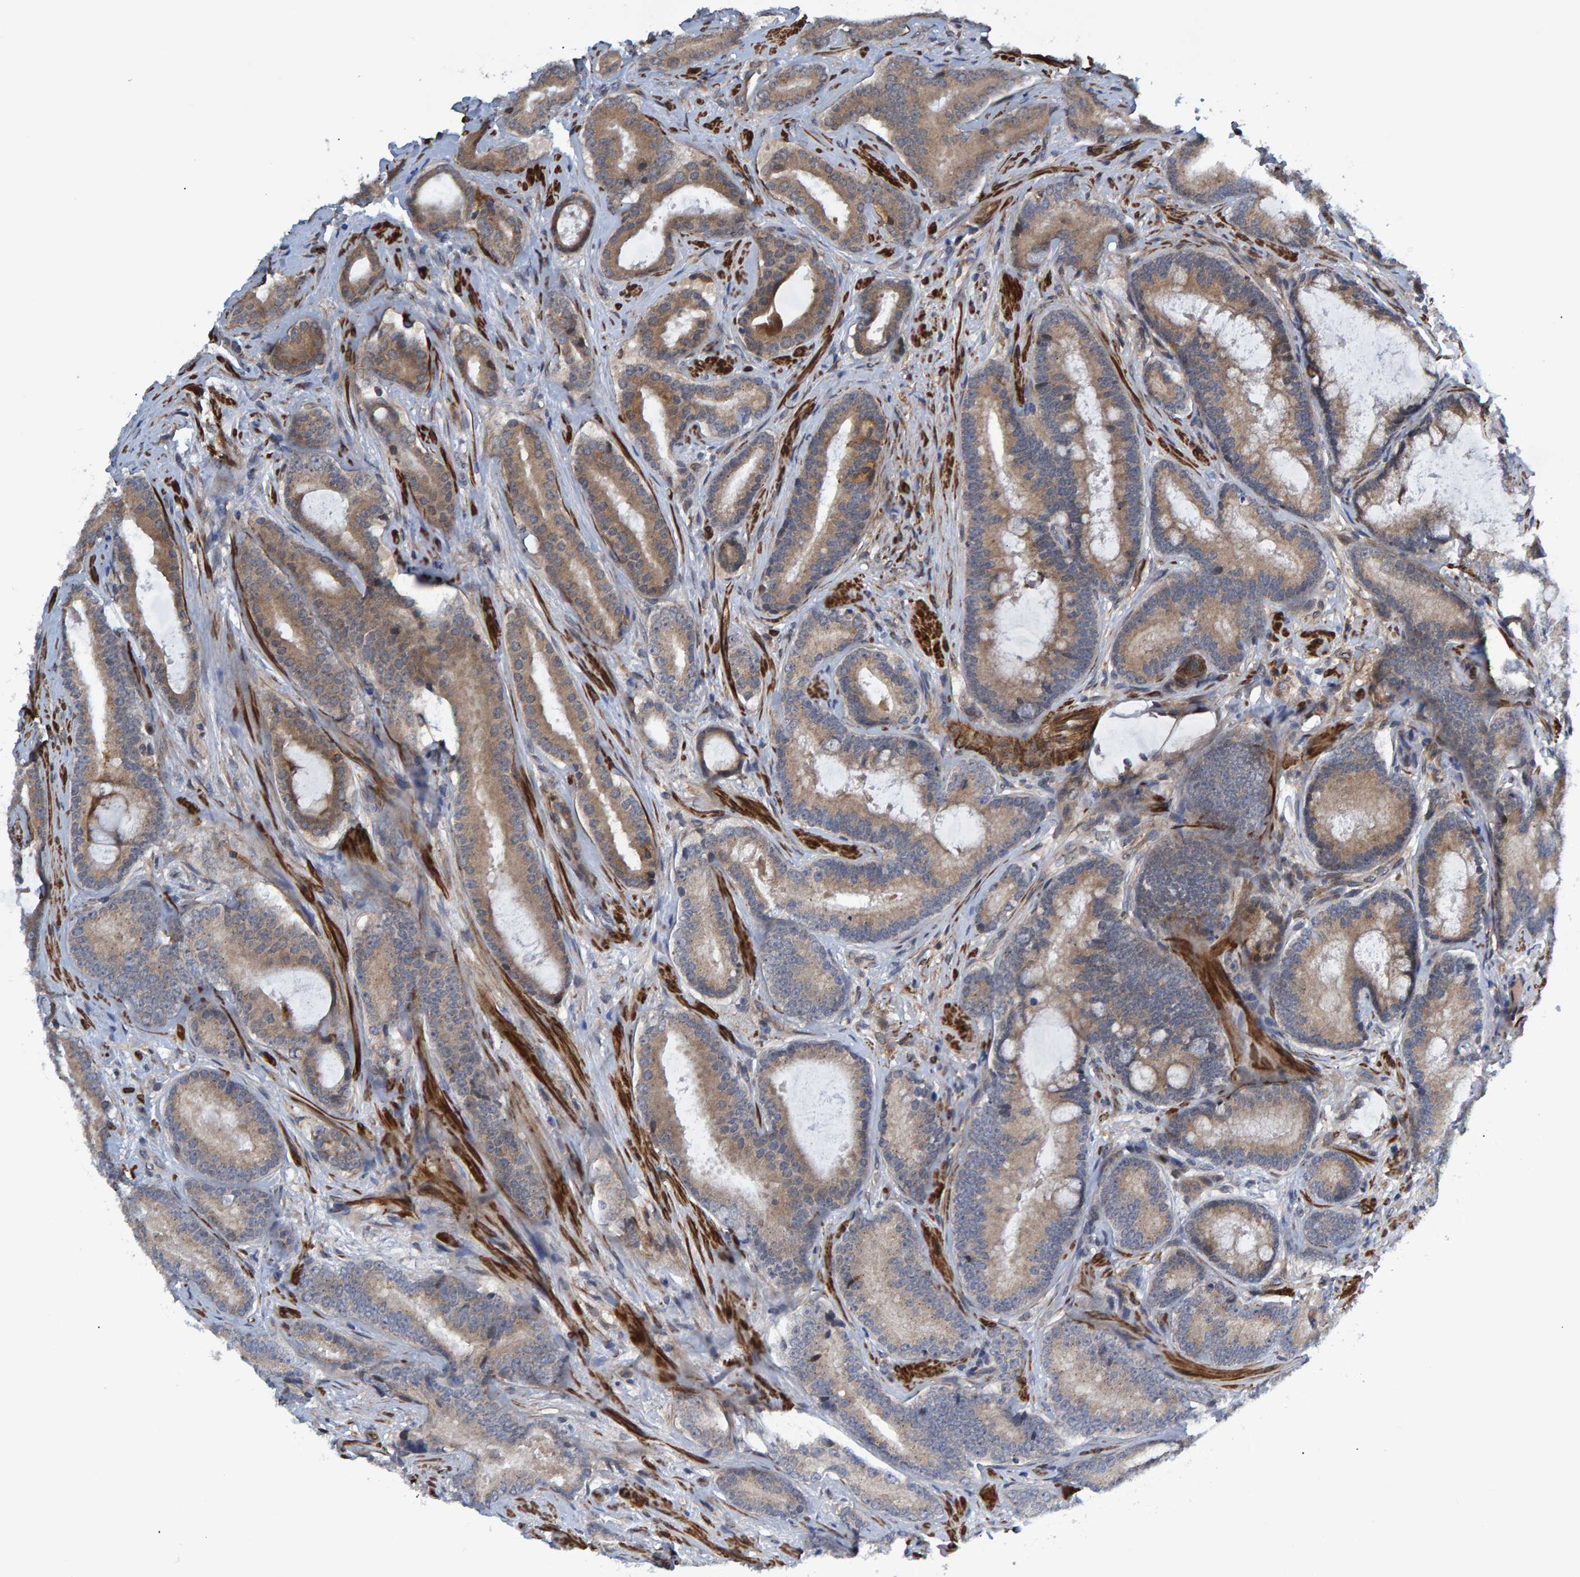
{"staining": {"intensity": "weak", "quantity": ">75%", "location": "cytoplasmic/membranous"}, "tissue": "prostate cancer", "cell_type": "Tumor cells", "image_type": "cancer", "snomed": [{"axis": "morphology", "description": "Adenocarcinoma, High grade"}, {"axis": "topography", "description": "Prostate"}], "caption": "This is an image of immunohistochemistry (IHC) staining of prostate cancer (high-grade adenocarcinoma), which shows weak staining in the cytoplasmic/membranous of tumor cells.", "gene": "ATP6V1H", "patient": {"sex": "male", "age": 55}}